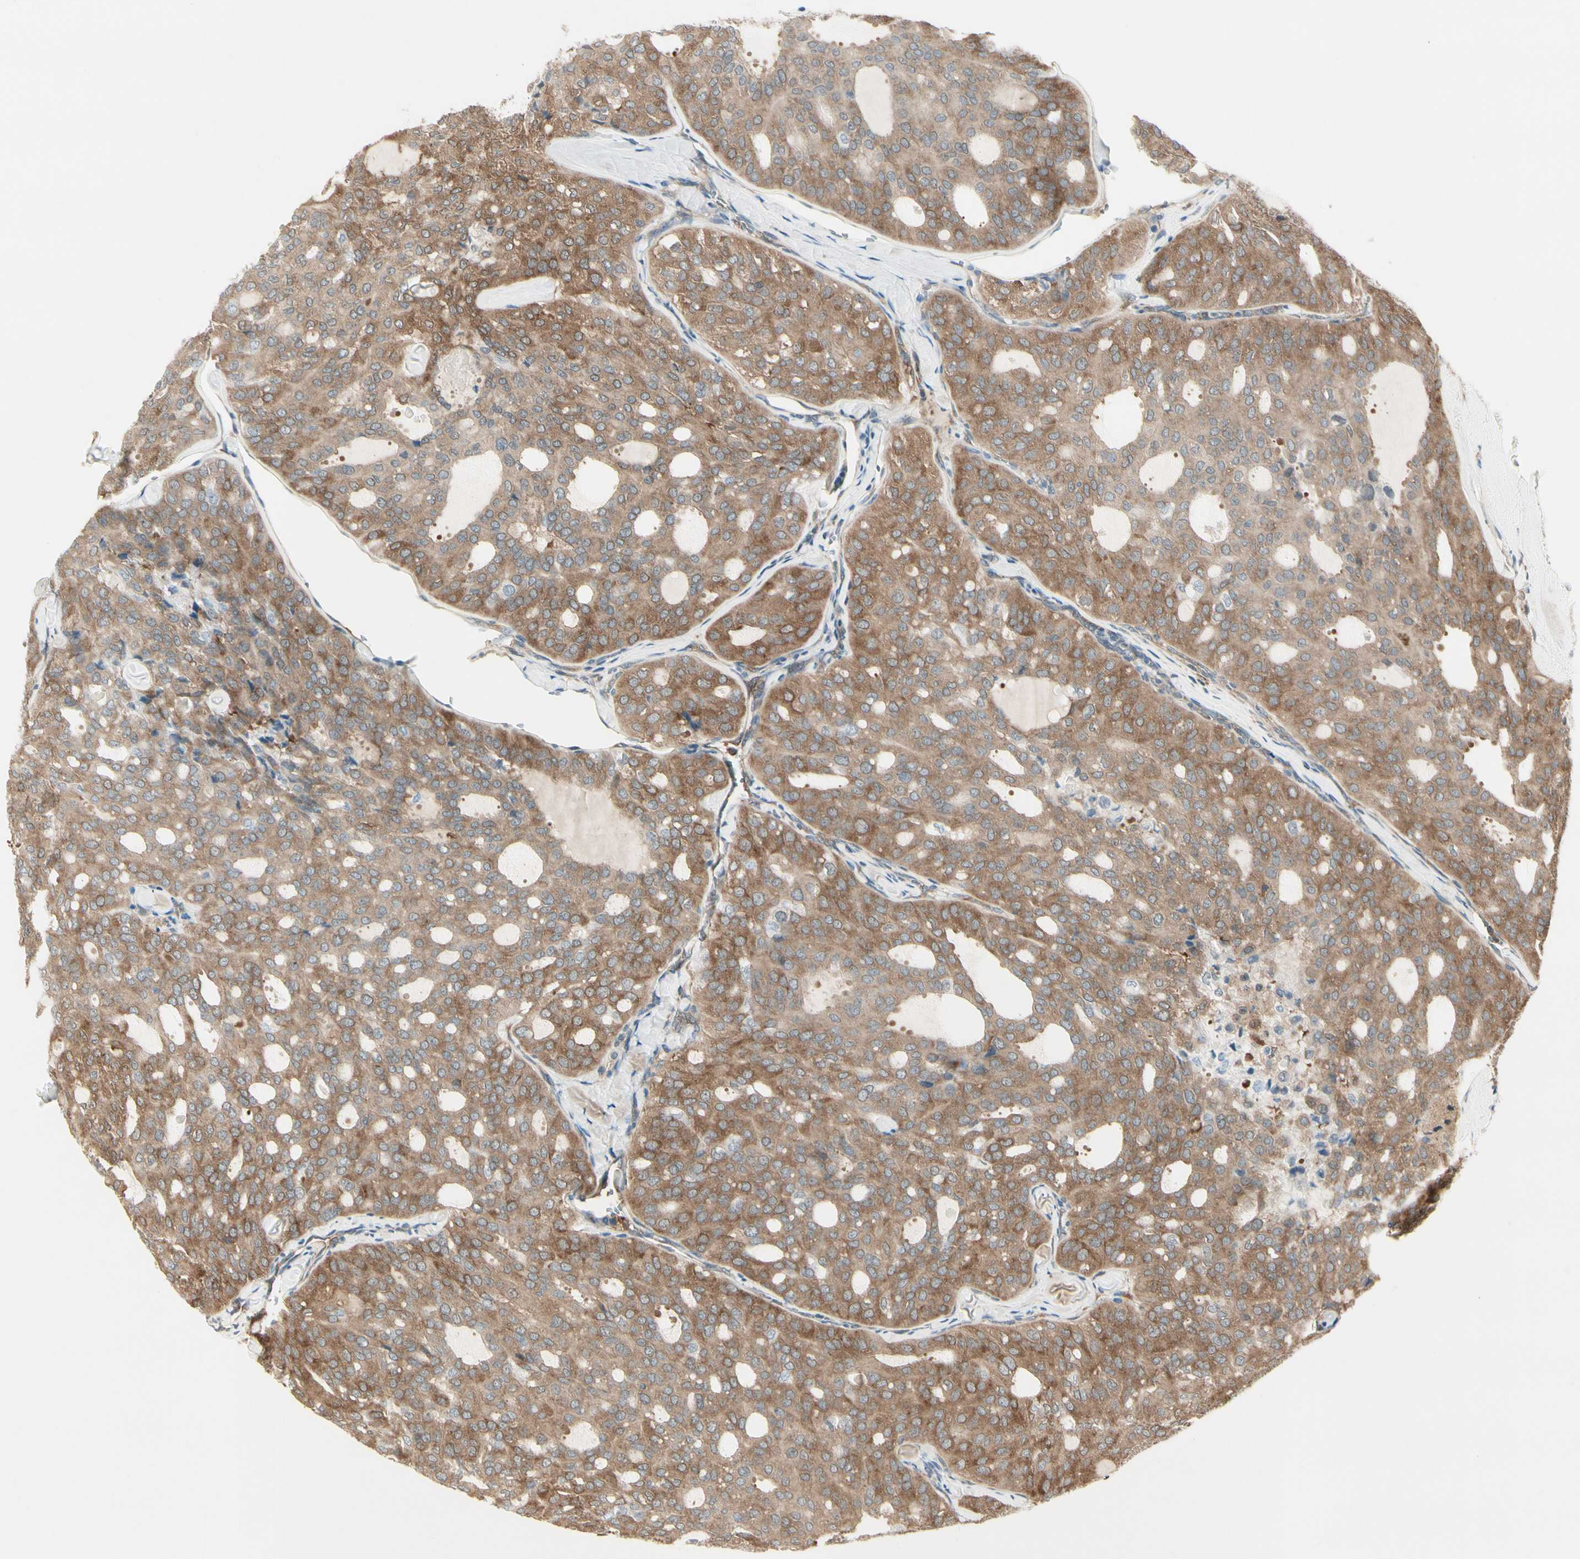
{"staining": {"intensity": "moderate", "quantity": ">75%", "location": "cytoplasmic/membranous"}, "tissue": "thyroid cancer", "cell_type": "Tumor cells", "image_type": "cancer", "snomed": [{"axis": "morphology", "description": "Follicular adenoma carcinoma, NOS"}, {"axis": "topography", "description": "Thyroid gland"}], "caption": "Immunohistochemical staining of thyroid follicular adenoma carcinoma demonstrates moderate cytoplasmic/membranous protein staining in about >75% of tumor cells.", "gene": "OXSR1", "patient": {"sex": "male", "age": 75}}